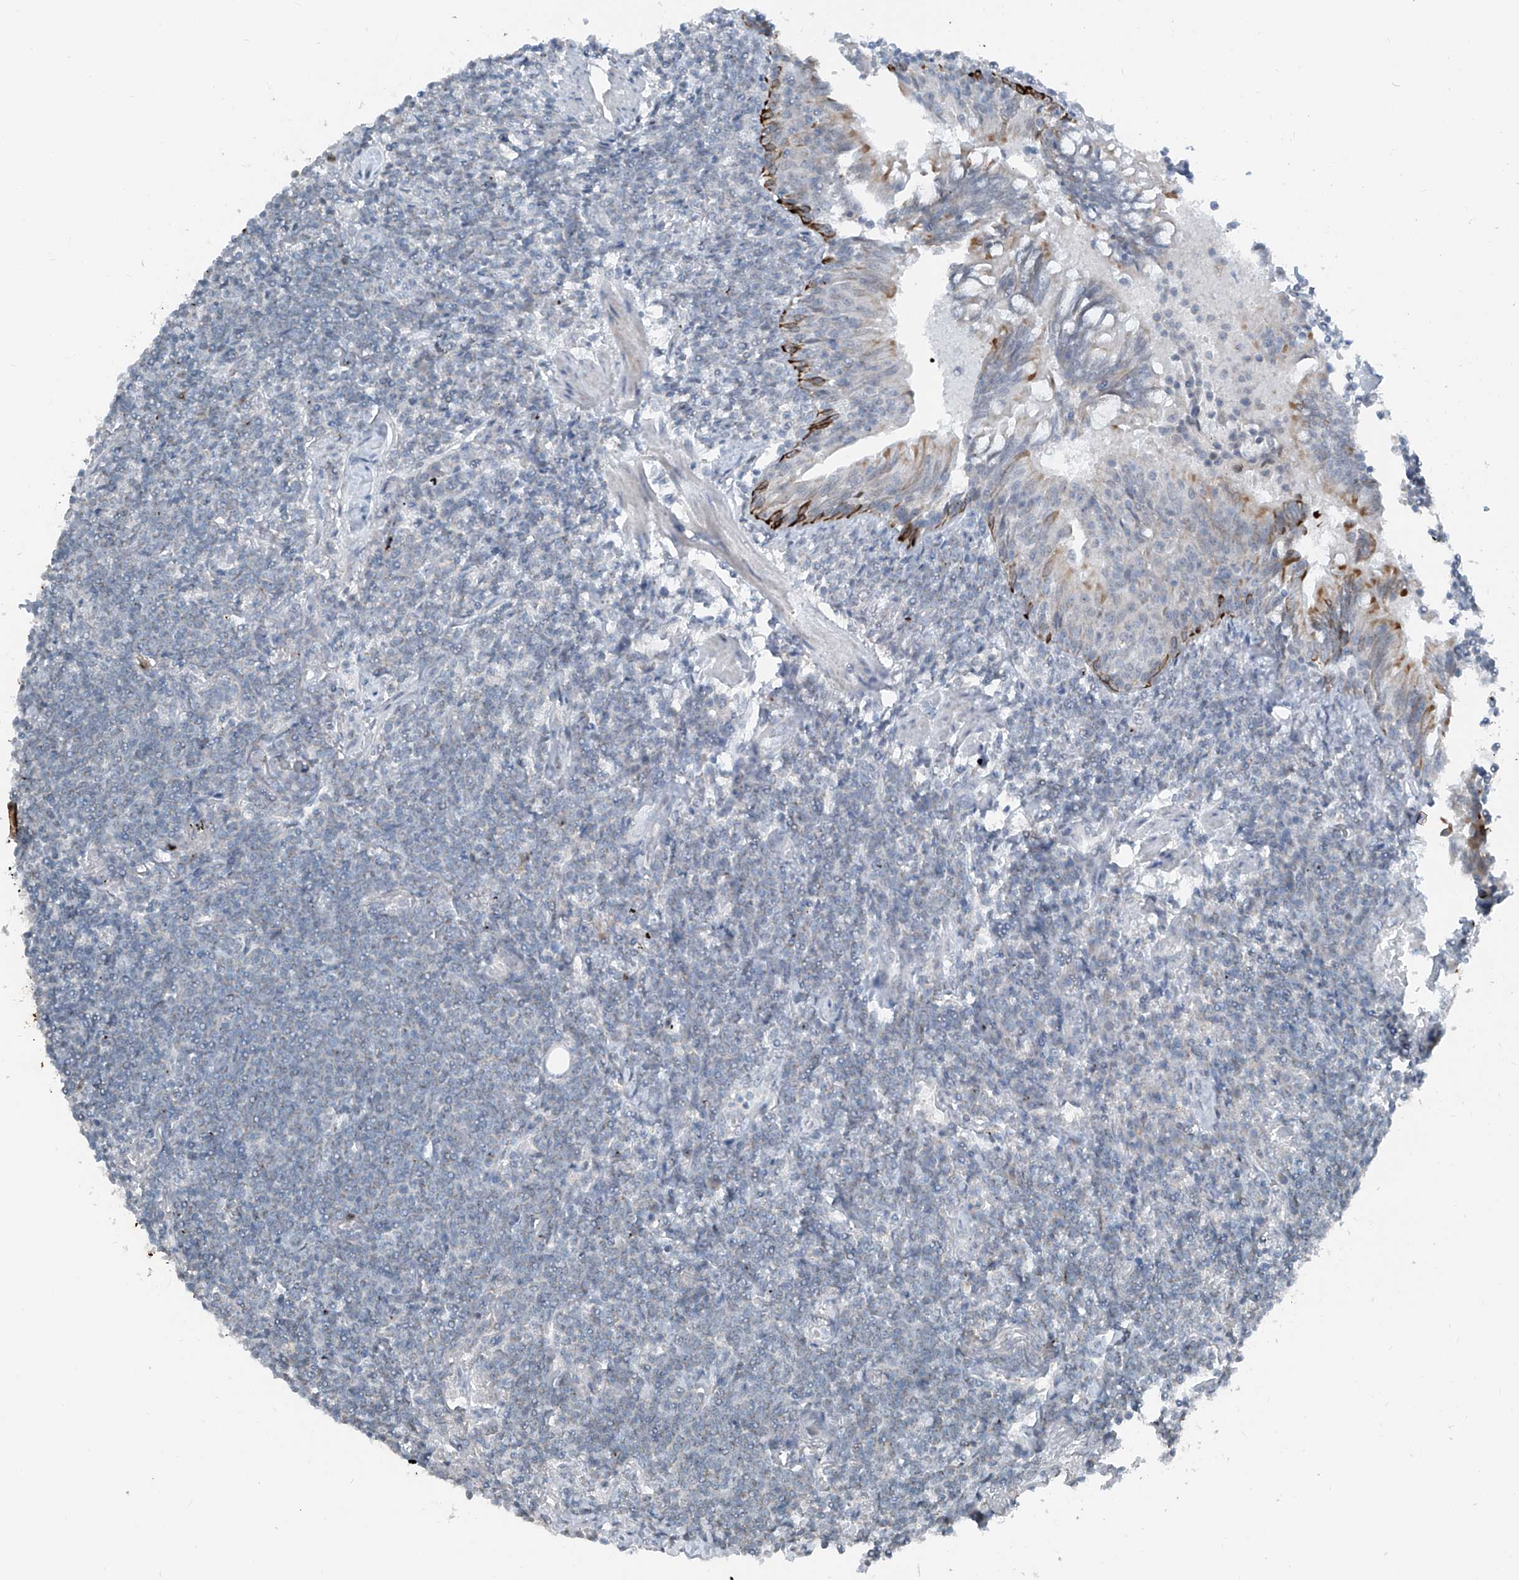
{"staining": {"intensity": "negative", "quantity": "none", "location": "none"}, "tissue": "lymphoma", "cell_type": "Tumor cells", "image_type": "cancer", "snomed": [{"axis": "morphology", "description": "Malignant lymphoma, non-Hodgkin's type, Low grade"}, {"axis": "topography", "description": "Lung"}], "caption": "A histopathology image of human low-grade malignant lymphoma, non-Hodgkin's type is negative for staining in tumor cells.", "gene": "DYRK1B", "patient": {"sex": "female", "age": 71}}